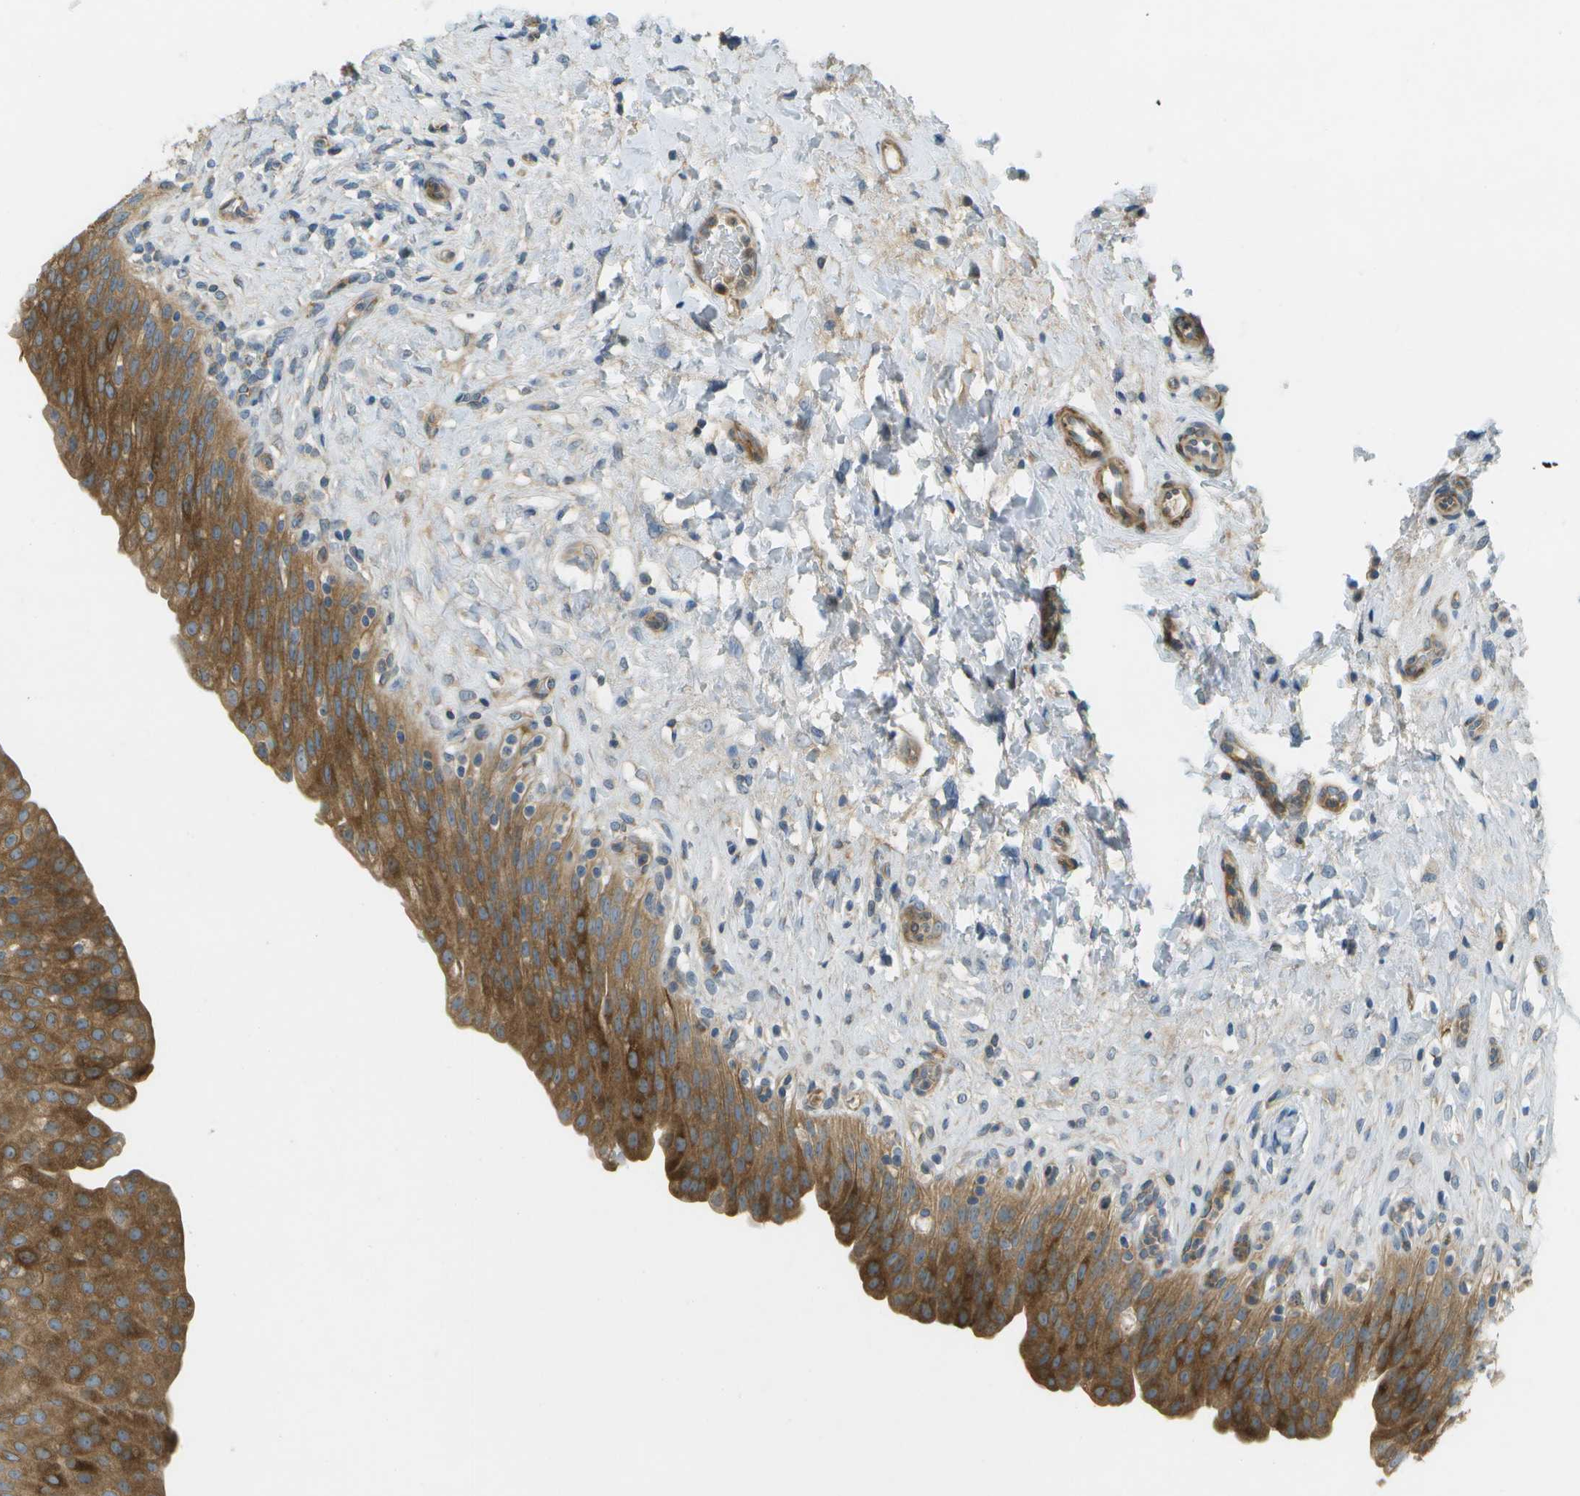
{"staining": {"intensity": "strong", "quantity": ">75%", "location": "cytoplasmic/membranous"}, "tissue": "urinary bladder", "cell_type": "Urothelial cells", "image_type": "normal", "snomed": [{"axis": "morphology", "description": "Urothelial carcinoma, High grade"}, {"axis": "topography", "description": "Urinary bladder"}], "caption": "Approximately >75% of urothelial cells in benign human urinary bladder show strong cytoplasmic/membranous protein expression as visualized by brown immunohistochemical staining.", "gene": "WNK2", "patient": {"sex": "male", "age": 46}}